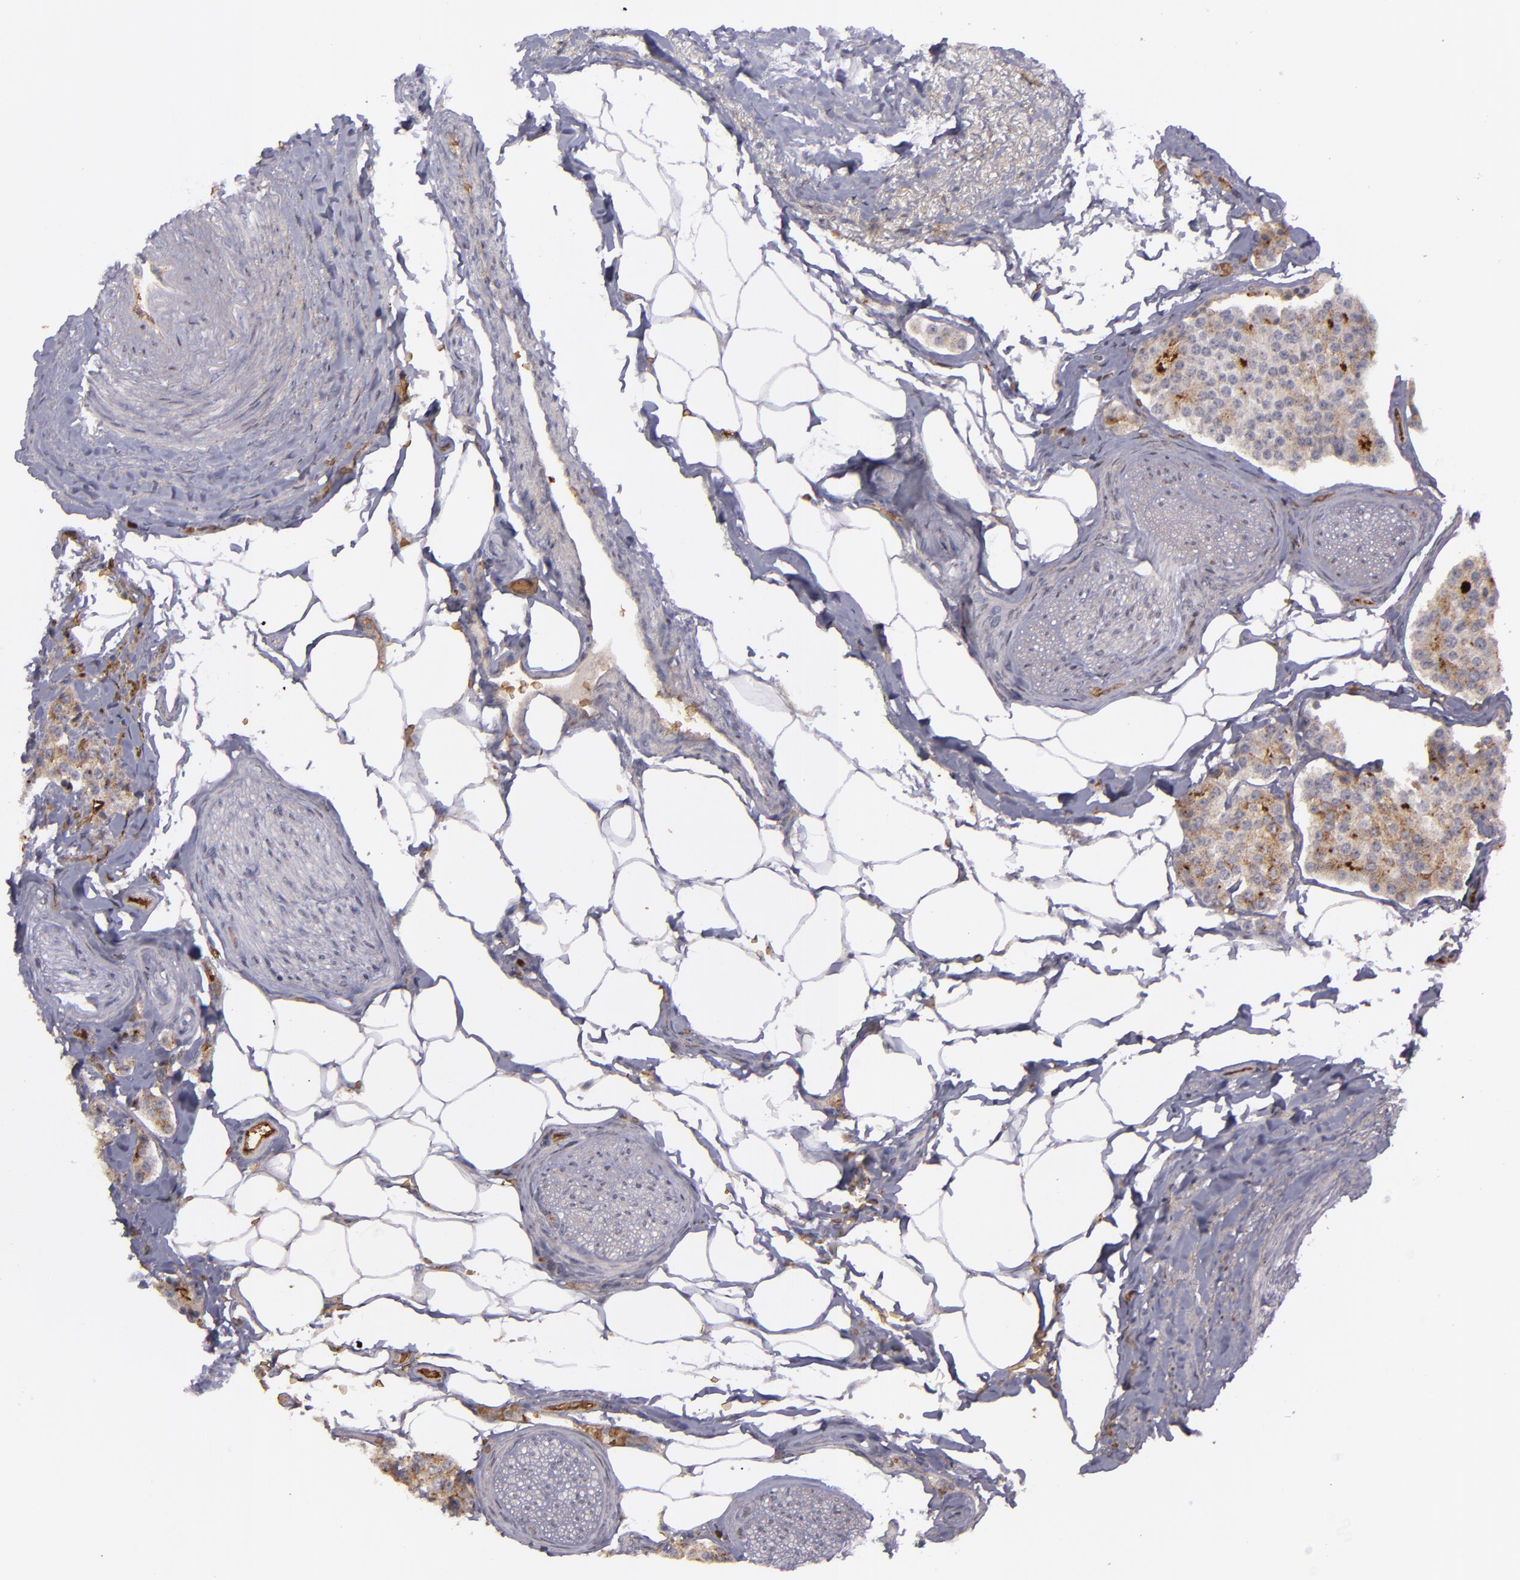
{"staining": {"intensity": "strong", "quantity": ">75%", "location": "cytoplasmic/membranous"}, "tissue": "carcinoid", "cell_type": "Tumor cells", "image_type": "cancer", "snomed": [{"axis": "morphology", "description": "Carcinoid, malignant, NOS"}, {"axis": "topography", "description": "Colon"}], "caption": "Tumor cells demonstrate high levels of strong cytoplasmic/membranous expression in approximately >75% of cells in human carcinoid (malignant).", "gene": "ACE", "patient": {"sex": "female", "age": 61}}